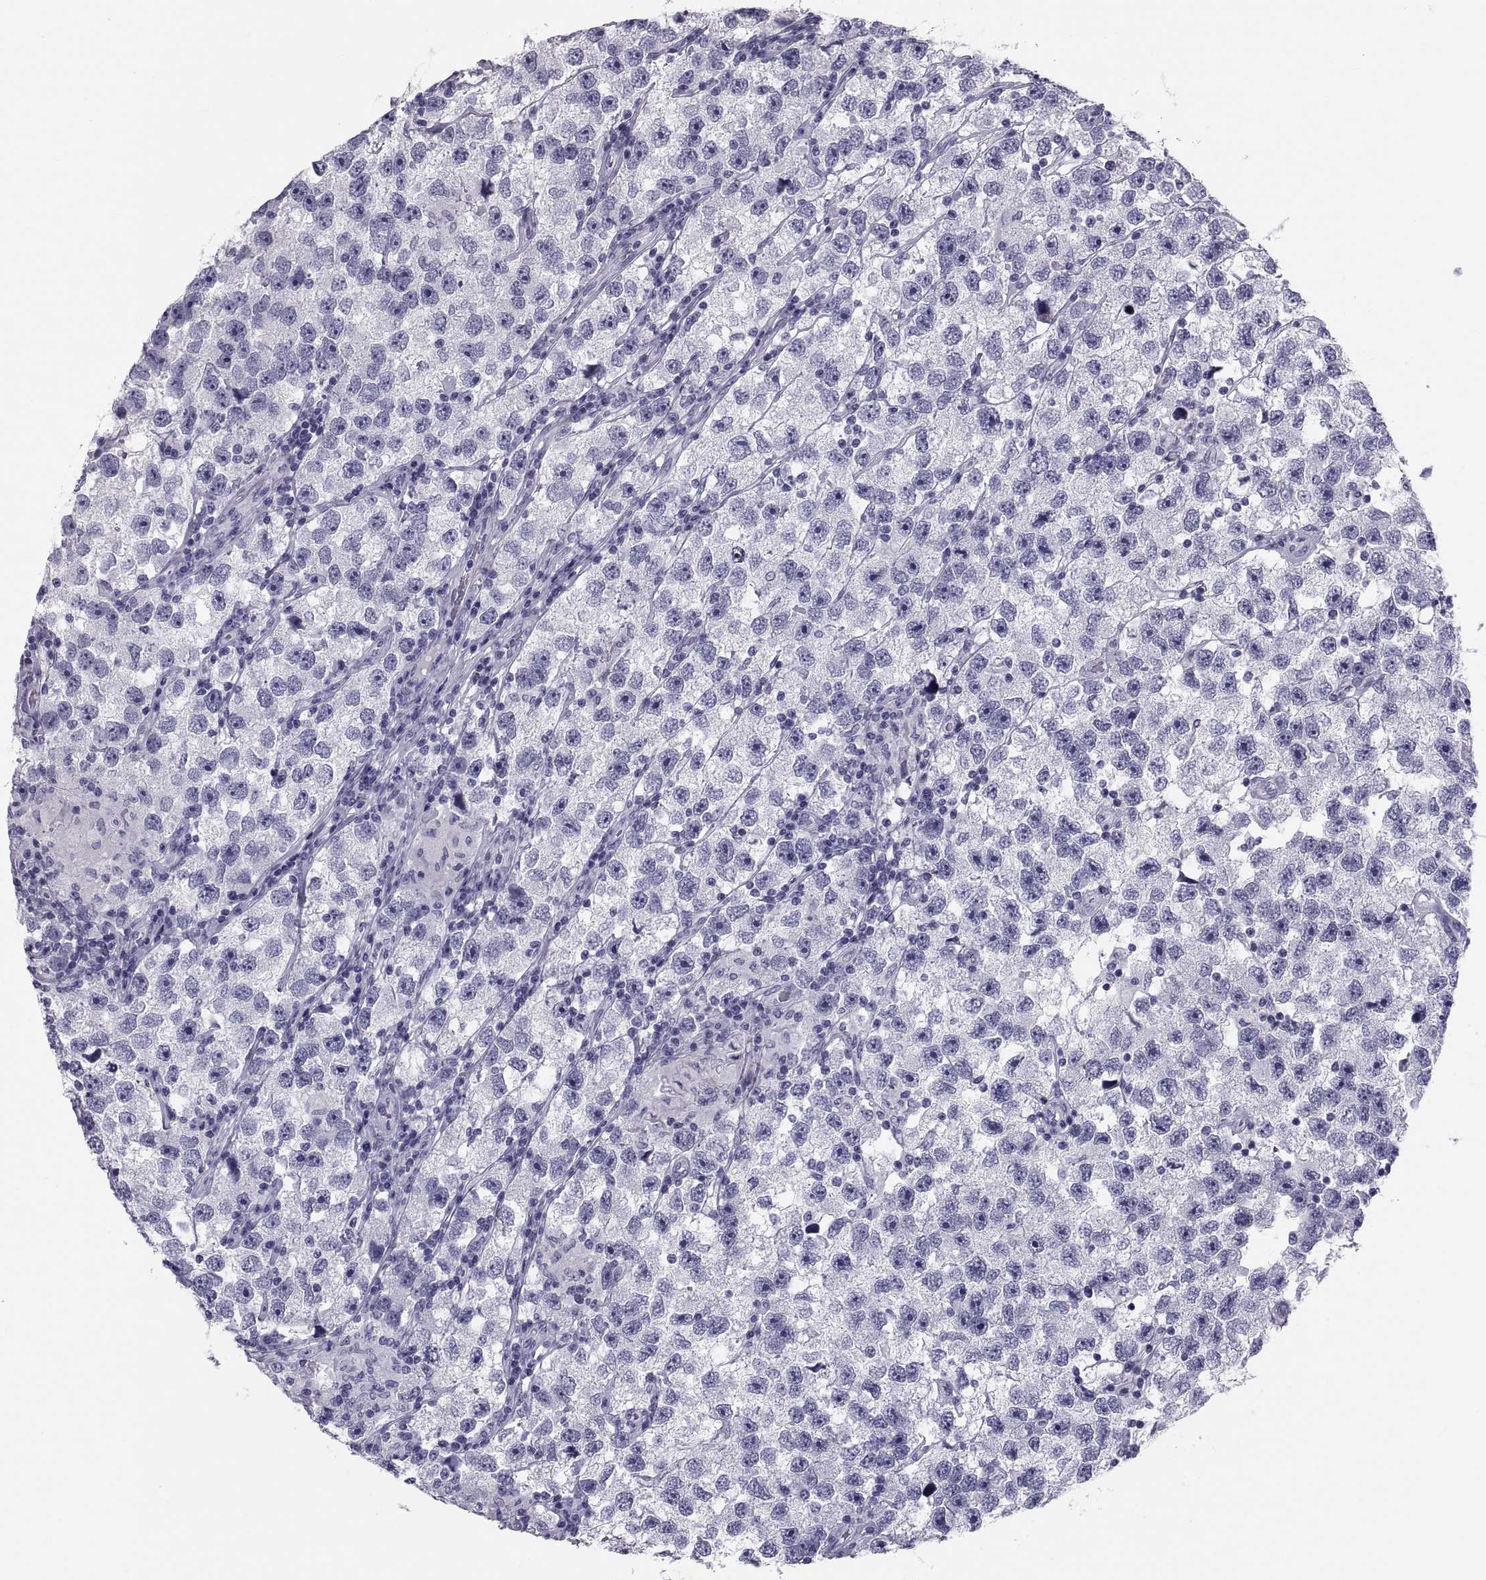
{"staining": {"intensity": "negative", "quantity": "none", "location": "none"}, "tissue": "testis cancer", "cell_type": "Tumor cells", "image_type": "cancer", "snomed": [{"axis": "morphology", "description": "Seminoma, NOS"}, {"axis": "topography", "description": "Testis"}], "caption": "Immunohistochemistry (IHC) photomicrograph of neoplastic tissue: testis cancer stained with DAB (3,3'-diaminobenzidine) shows no significant protein expression in tumor cells. Nuclei are stained in blue.", "gene": "CRISP1", "patient": {"sex": "male", "age": 26}}